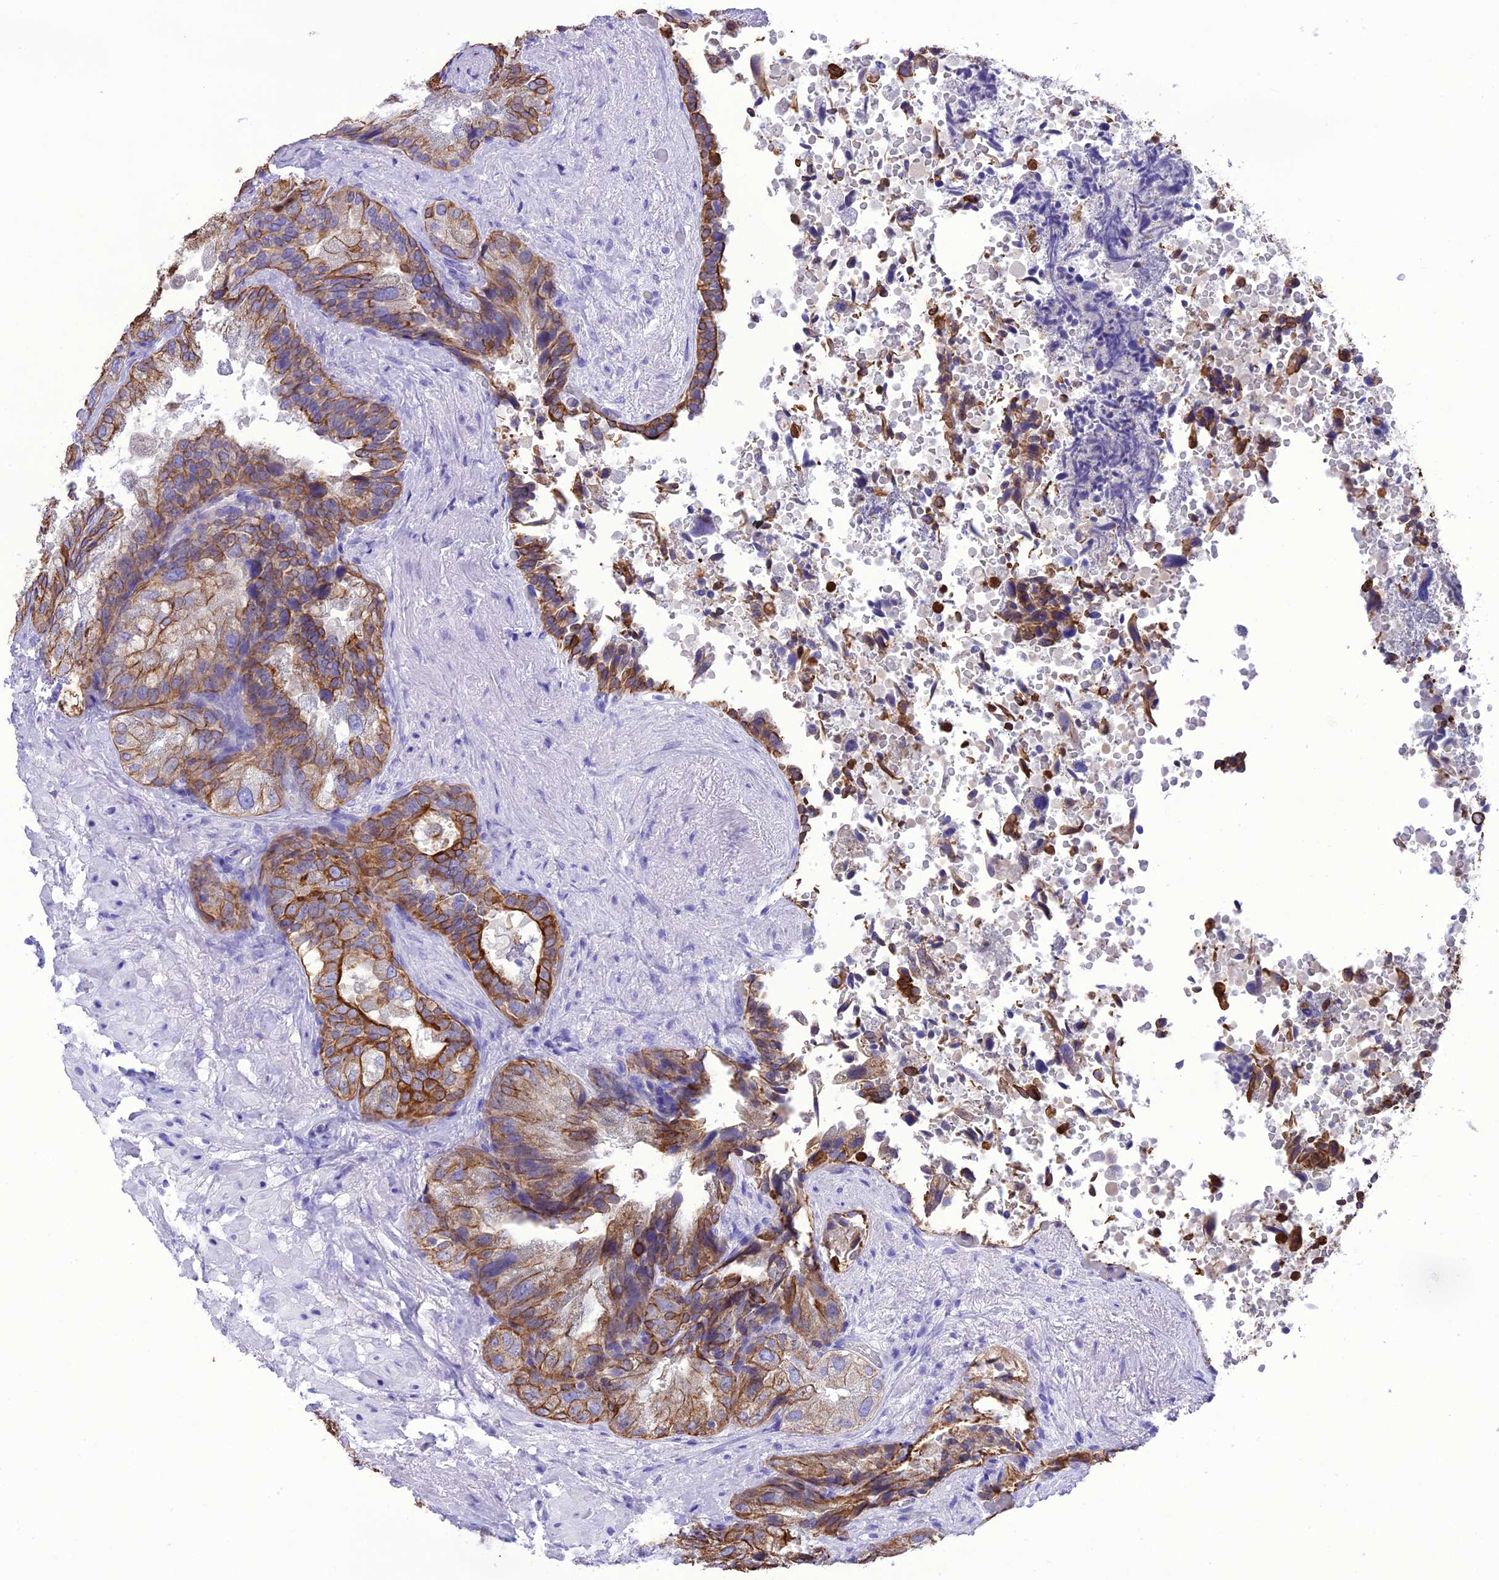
{"staining": {"intensity": "strong", "quantity": ">75%", "location": "cytoplasmic/membranous"}, "tissue": "seminal vesicle", "cell_type": "Glandular cells", "image_type": "normal", "snomed": [{"axis": "morphology", "description": "Normal tissue, NOS"}, {"axis": "topography", "description": "Seminal veicle"}, {"axis": "topography", "description": "Peripheral nerve tissue"}], "caption": "Human seminal vesicle stained for a protein (brown) displays strong cytoplasmic/membranous positive positivity in approximately >75% of glandular cells.", "gene": "VPS52", "patient": {"sex": "male", "age": 63}}